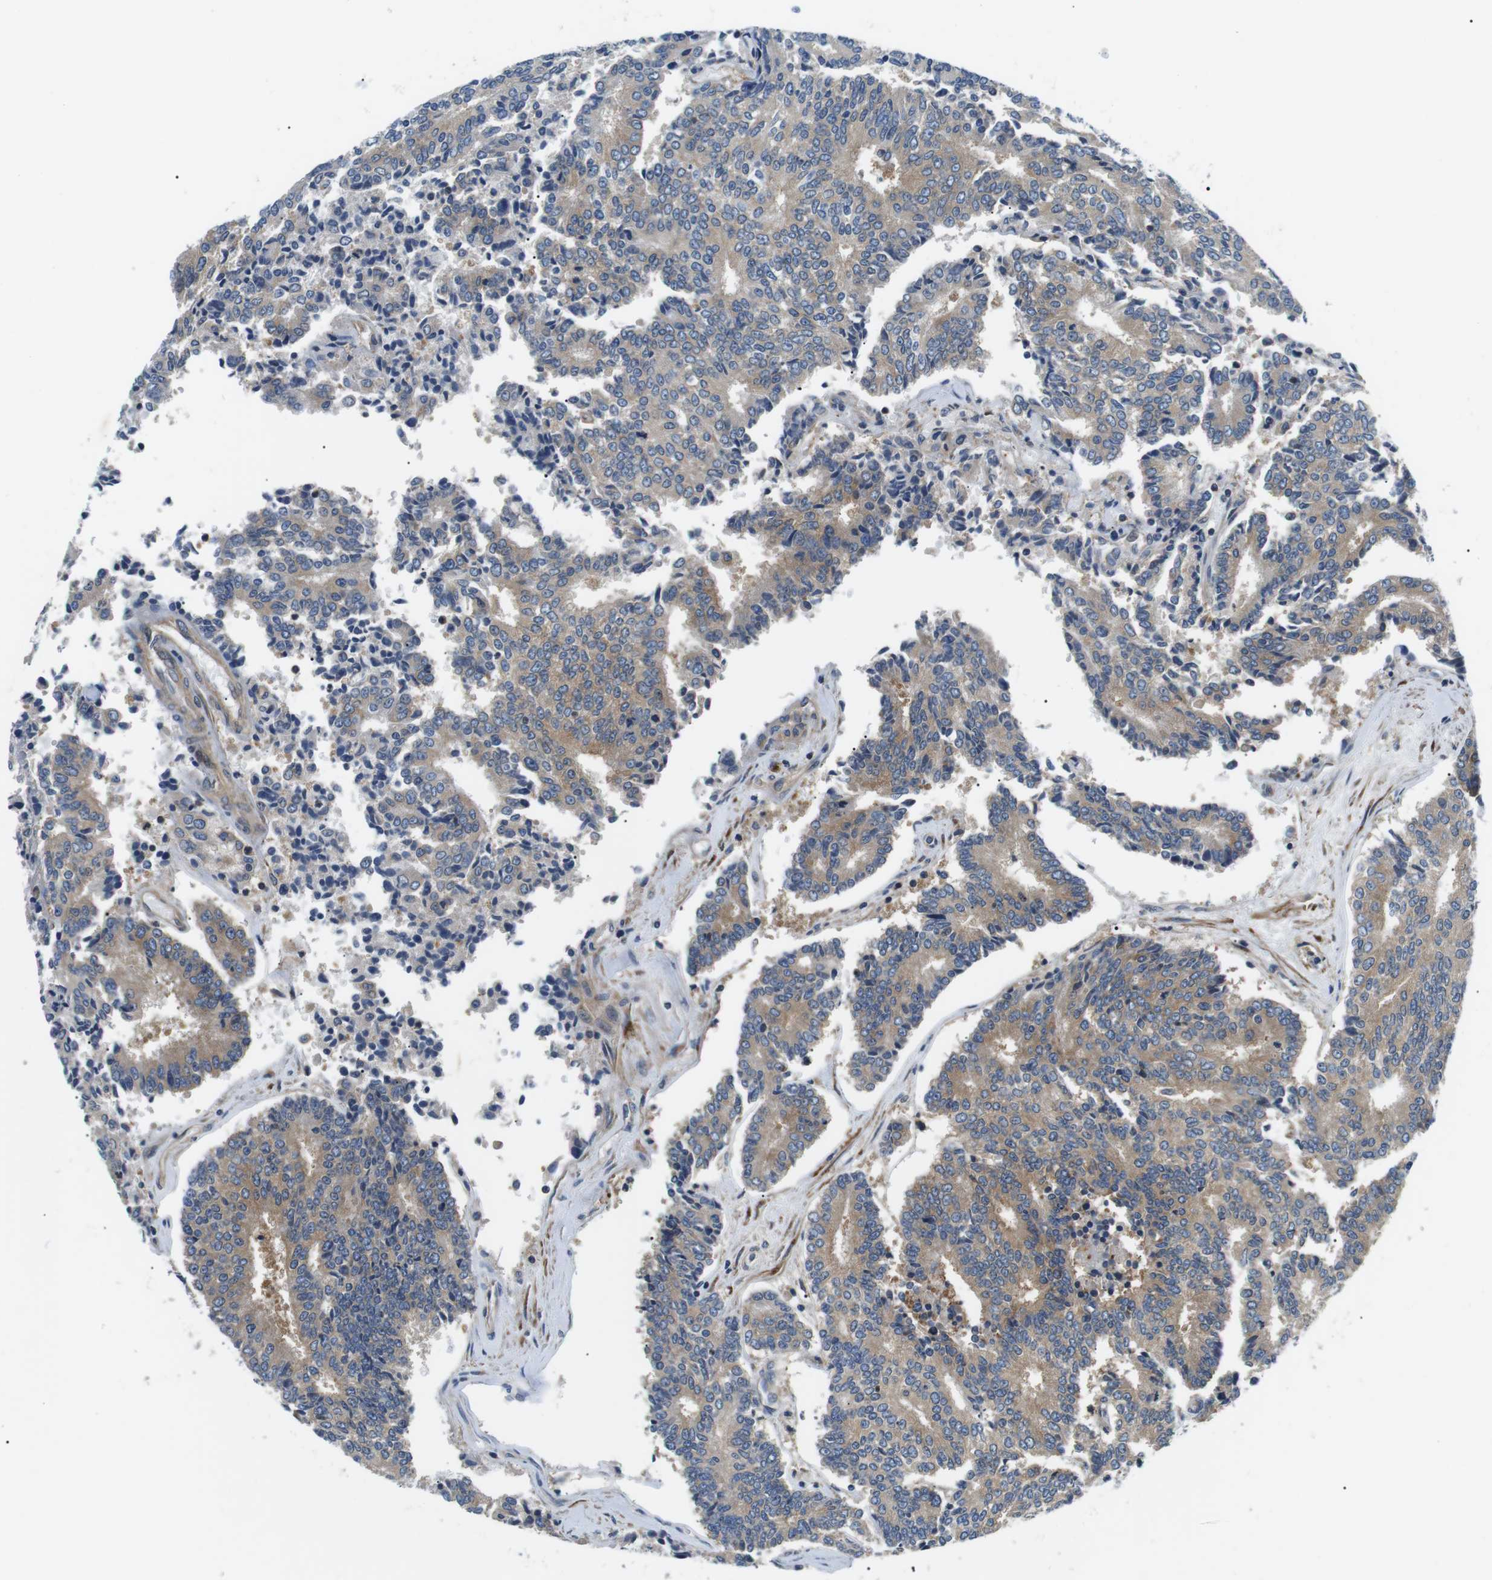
{"staining": {"intensity": "moderate", "quantity": ">75%", "location": "cytoplasmic/membranous"}, "tissue": "prostate cancer", "cell_type": "Tumor cells", "image_type": "cancer", "snomed": [{"axis": "morphology", "description": "Normal tissue, NOS"}, {"axis": "morphology", "description": "Adenocarcinoma, High grade"}, {"axis": "topography", "description": "Prostate"}, {"axis": "topography", "description": "Seminal veicle"}], "caption": "IHC photomicrograph of prostate cancer stained for a protein (brown), which displays medium levels of moderate cytoplasmic/membranous staining in about >75% of tumor cells.", "gene": "DIPK1A", "patient": {"sex": "male", "age": 55}}